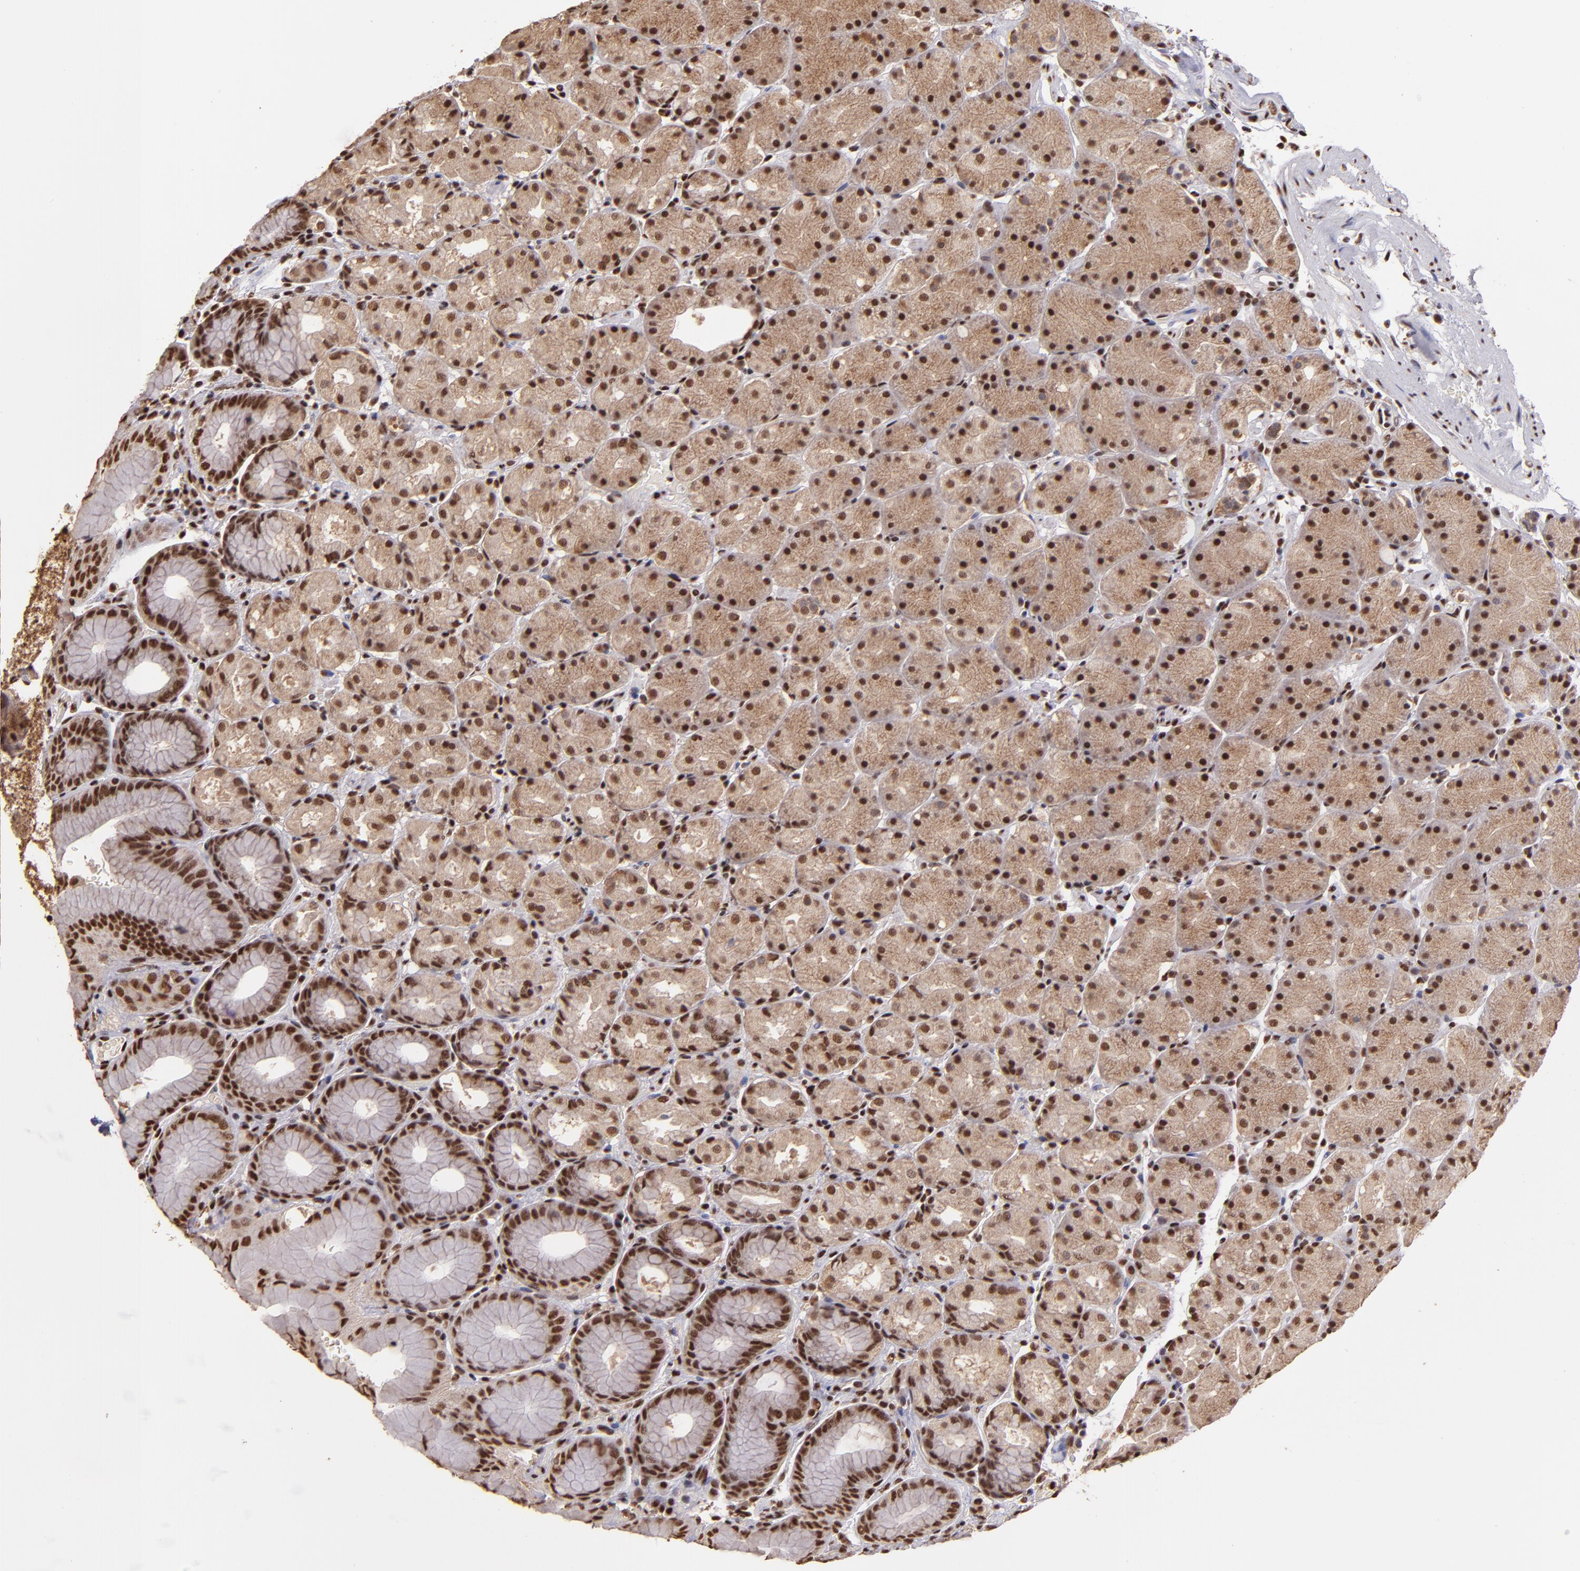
{"staining": {"intensity": "moderate", "quantity": ">75%", "location": "cytoplasmic/membranous,nuclear"}, "tissue": "stomach", "cell_type": "Glandular cells", "image_type": "normal", "snomed": [{"axis": "morphology", "description": "Normal tissue, NOS"}, {"axis": "topography", "description": "Stomach, upper"}, {"axis": "topography", "description": "Stomach"}], "caption": "Approximately >75% of glandular cells in normal stomach display moderate cytoplasmic/membranous,nuclear protein positivity as visualized by brown immunohistochemical staining.", "gene": "SP1", "patient": {"sex": "male", "age": 76}}